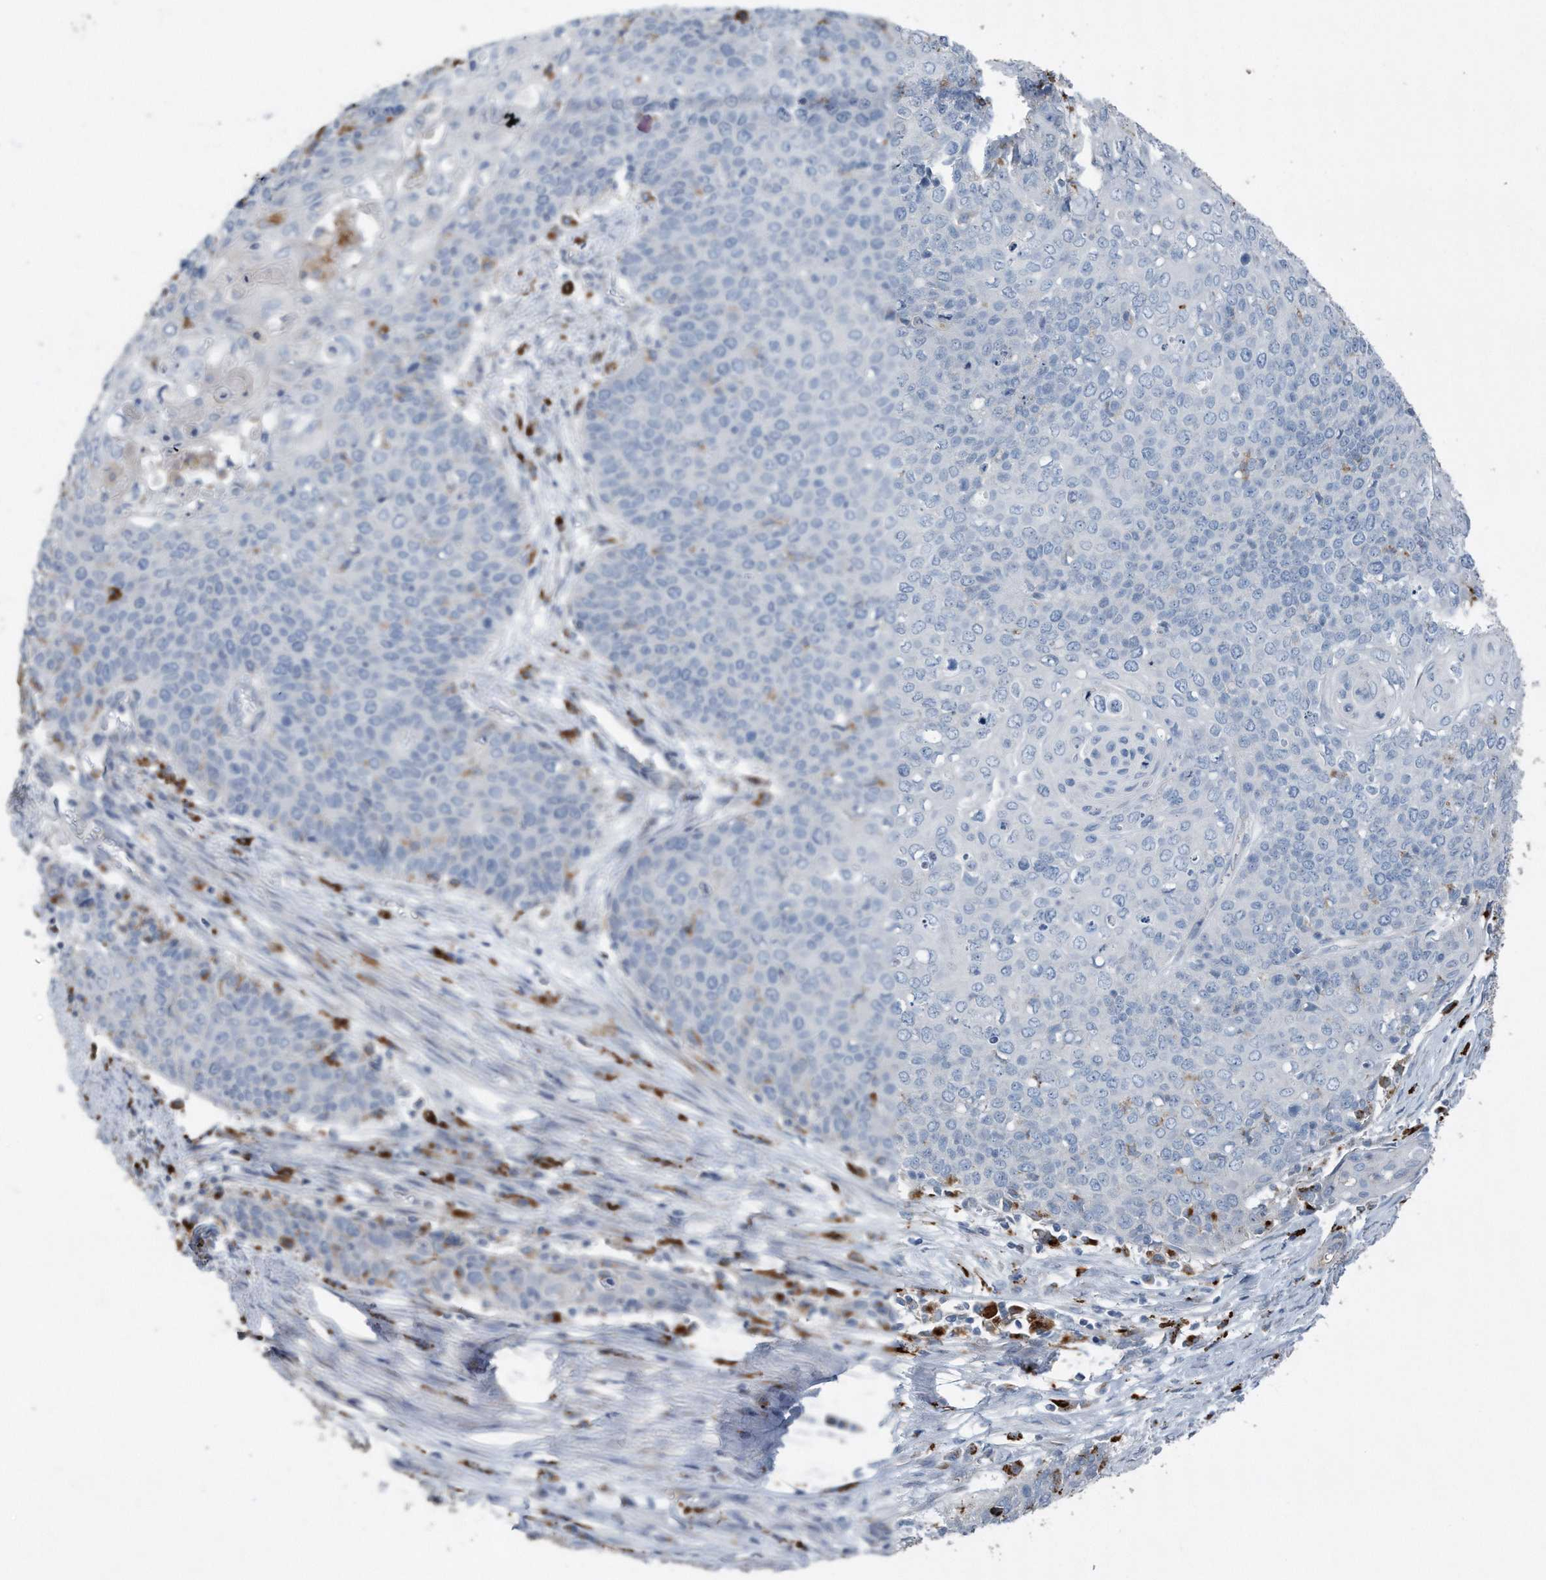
{"staining": {"intensity": "negative", "quantity": "none", "location": "none"}, "tissue": "cervical cancer", "cell_type": "Tumor cells", "image_type": "cancer", "snomed": [{"axis": "morphology", "description": "Squamous cell carcinoma, NOS"}, {"axis": "topography", "description": "Cervix"}], "caption": "The micrograph displays no significant positivity in tumor cells of cervical cancer. (Stains: DAB IHC with hematoxylin counter stain, Microscopy: brightfield microscopy at high magnification).", "gene": "ZNF772", "patient": {"sex": "female", "age": 39}}